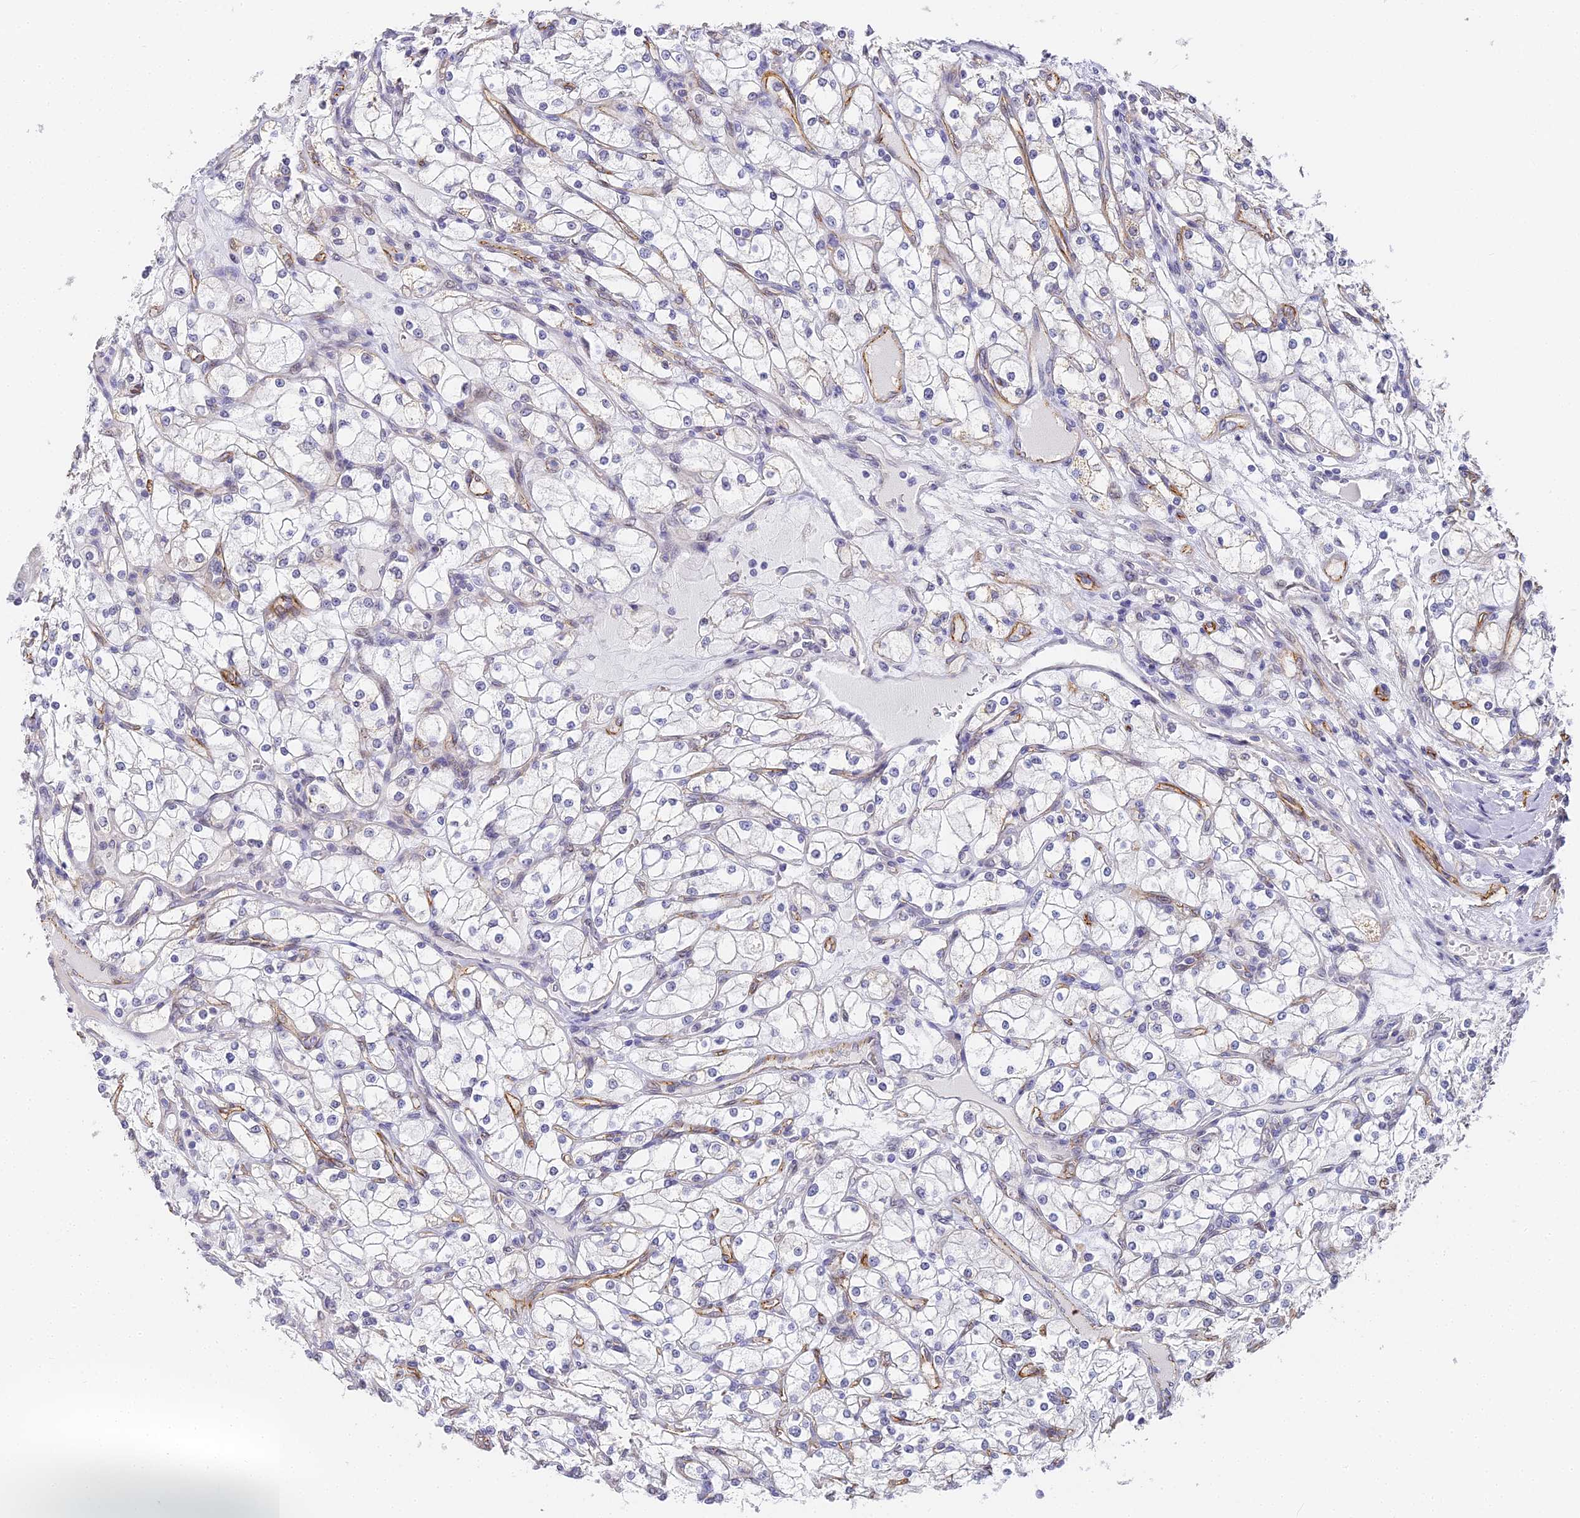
{"staining": {"intensity": "negative", "quantity": "none", "location": "none"}, "tissue": "renal cancer", "cell_type": "Tumor cells", "image_type": "cancer", "snomed": [{"axis": "morphology", "description": "Adenocarcinoma, NOS"}, {"axis": "topography", "description": "Kidney"}], "caption": "Immunohistochemistry of renal cancer (adenocarcinoma) reveals no expression in tumor cells.", "gene": "GJA1", "patient": {"sex": "male", "age": 80}}